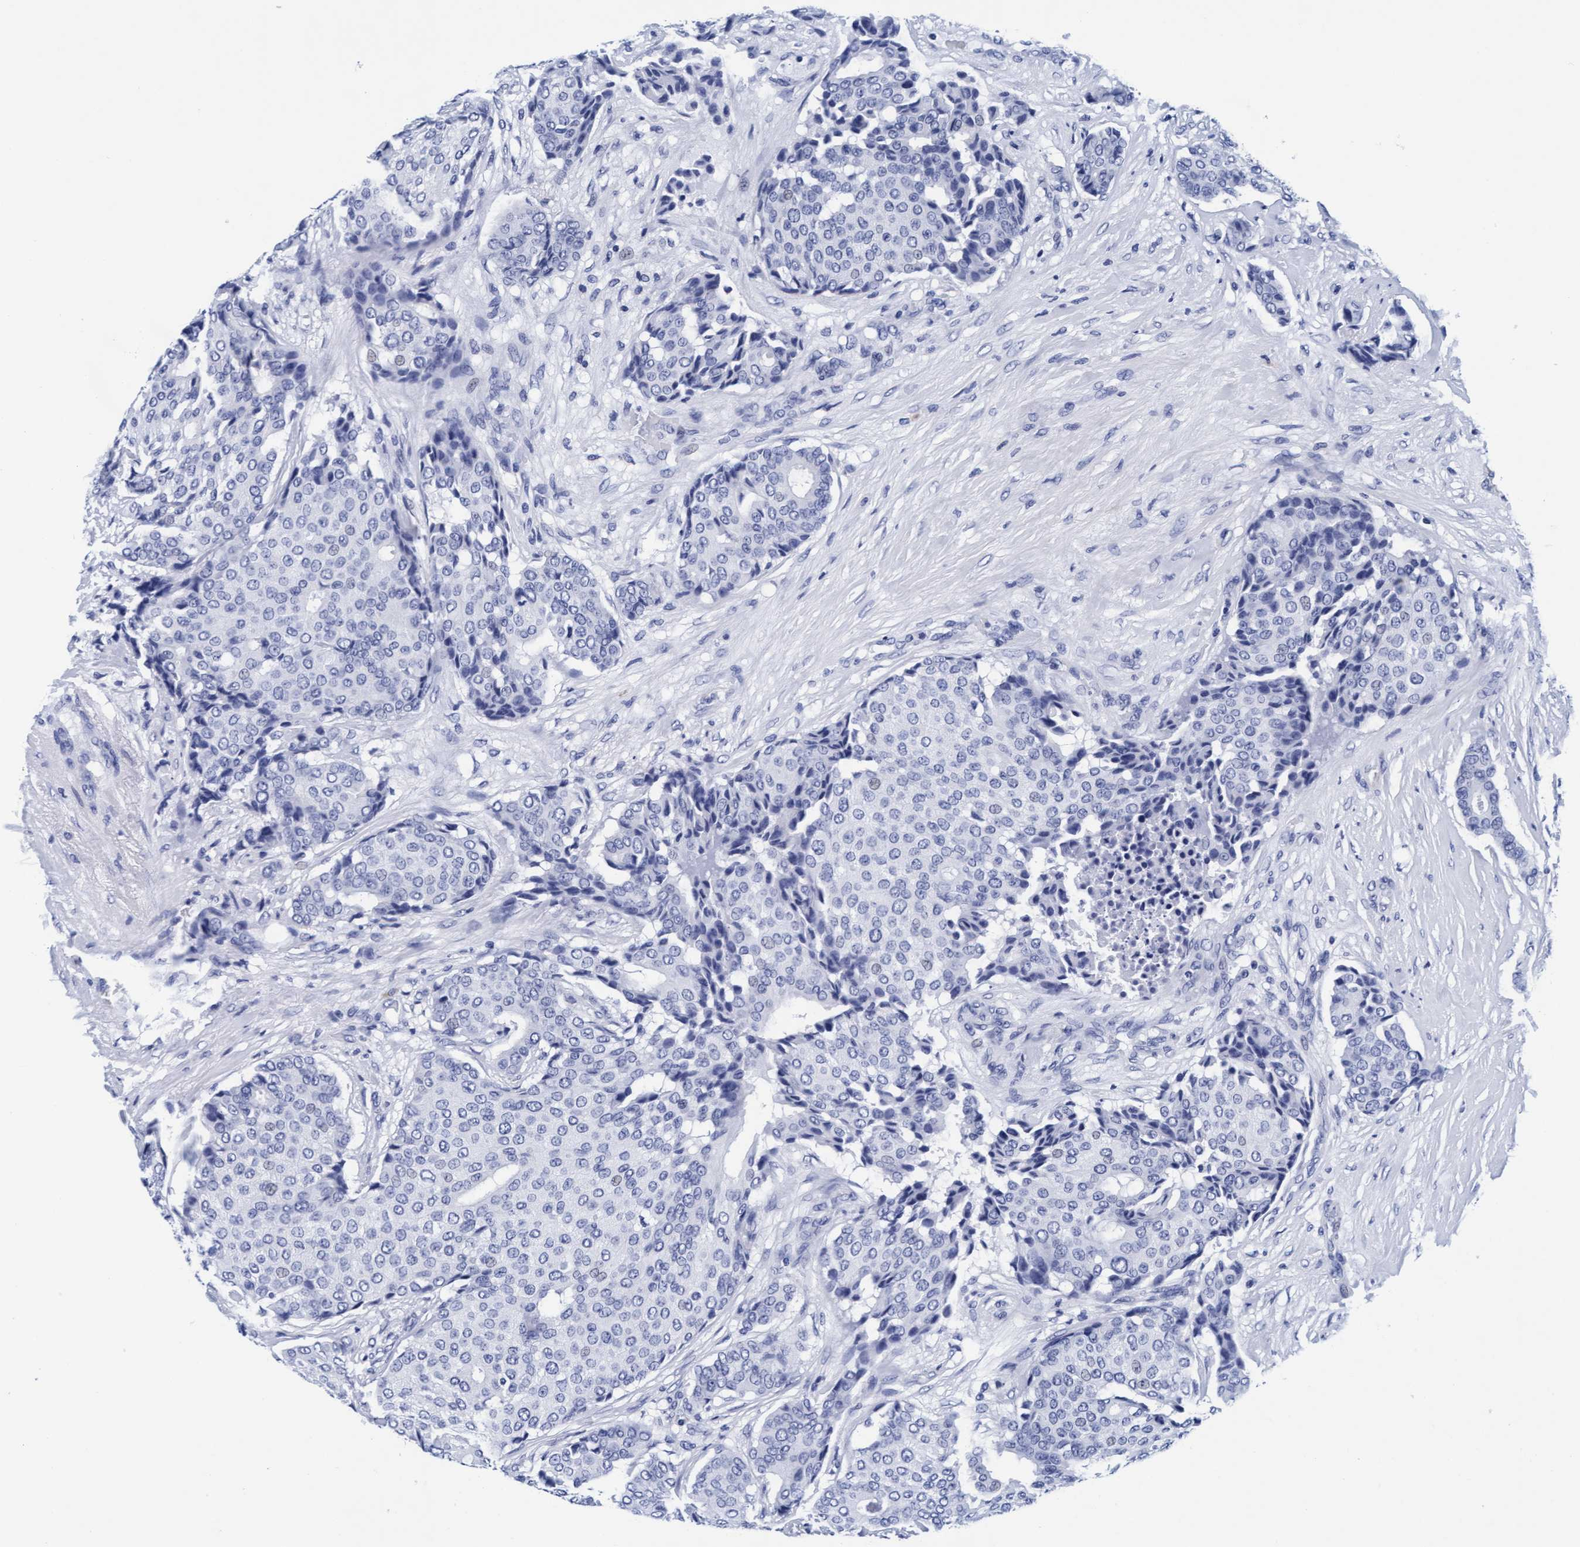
{"staining": {"intensity": "negative", "quantity": "none", "location": "none"}, "tissue": "breast cancer", "cell_type": "Tumor cells", "image_type": "cancer", "snomed": [{"axis": "morphology", "description": "Duct carcinoma"}, {"axis": "topography", "description": "Breast"}], "caption": "Histopathology image shows no significant protein staining in tumor cells of breast infiltrating ductal carcinoma. (Brightfield microscopy of DAB (3,3'-diaminobenzidine) IHC at high magnification).", "gene": "ARSG", "patient": {"sex": "female", "age": 75}}